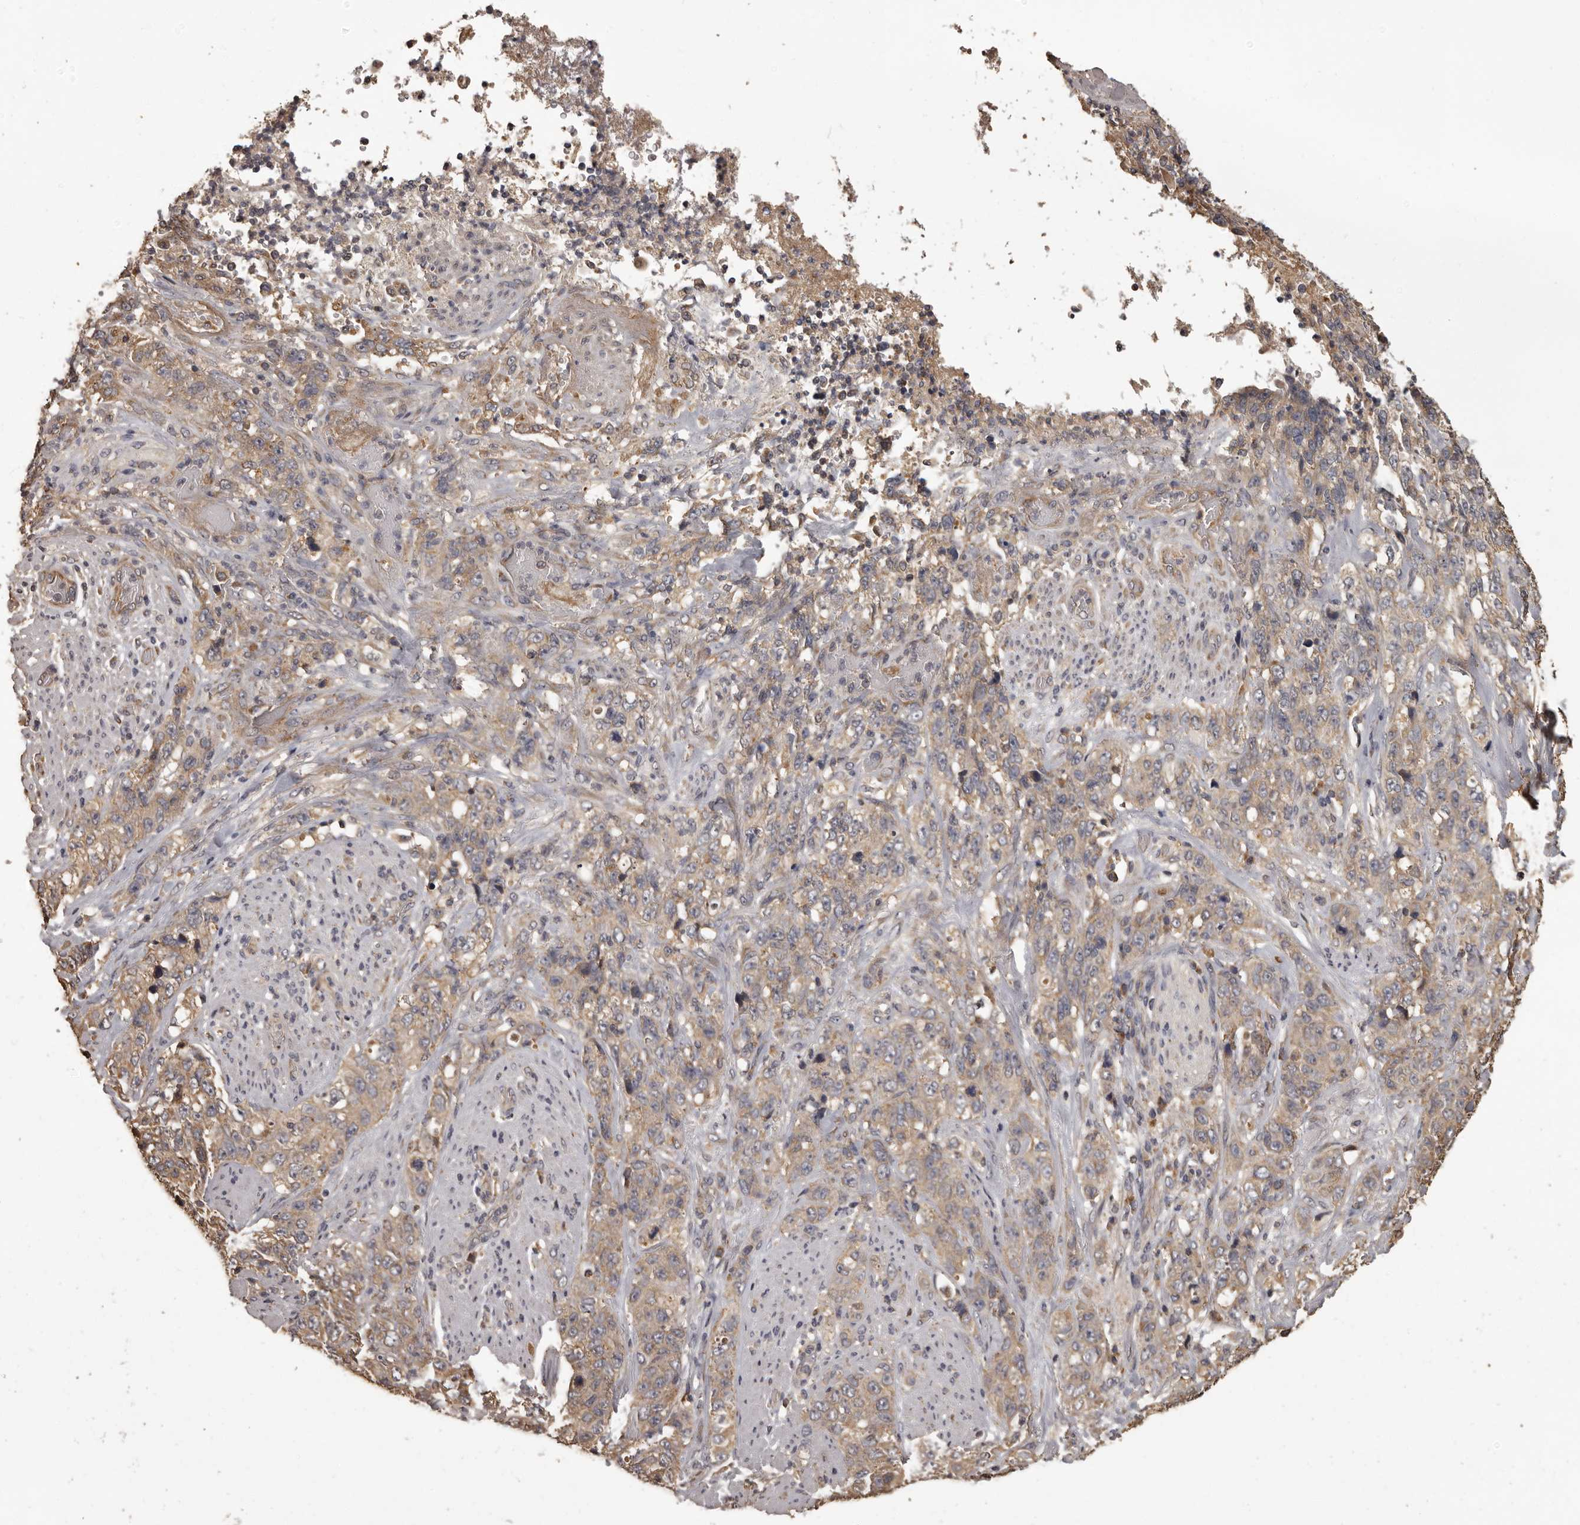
{"staining": {"intensity": "weak", "quantity": "25%-75%", "location": "cytoplasmic/membranous"}, "tissue": "stomach cancer", "cell_type": "Tumor cells", "image_type": "cancer", "snomed": [{"axis": "morphology", "description": "Adenocarcinoma, NOS"}, {"axis": "topography", "description": "Stomach"}], "caption": "Adenocarcinoma (stomach) was stained to show a protein in brown. There is low levels of weak cytoplasmic/membranous expression in about 25%-75% of tumor cells.", "gene": "MGAT5", "patient": {"sex": "male", "age": 48}}